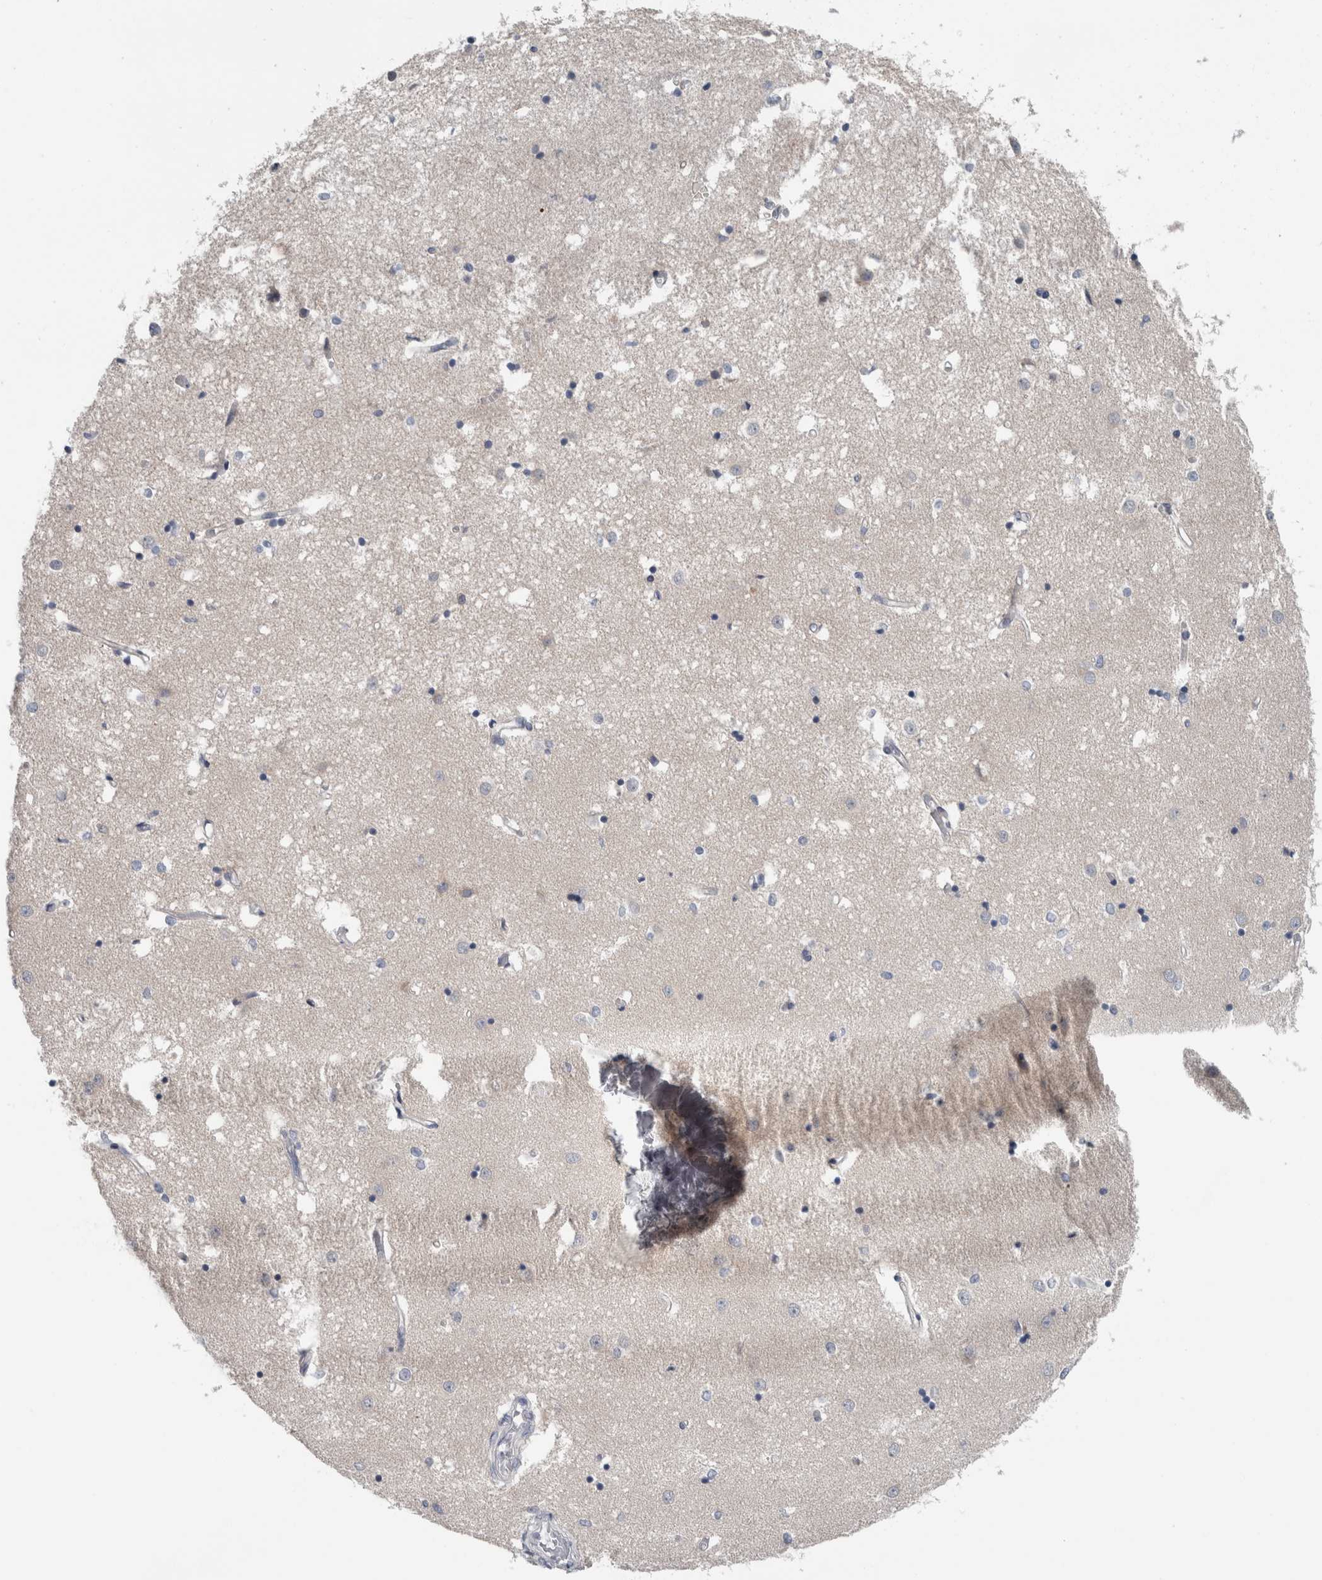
{"staining": {"intensity": "negative", "quantity": "none", "location": "none"}, "tissue": "caudate", "cell_type": "Glial cells", "image_type": "normal", "snomed": [{"axis": "morphology", "description": "Normal tissue, NOS"}, {"axis": "topography", "description": "Lateral ventricle wall"}], "caption": "Immunohistochemistry (IHC) photomicrograph of normal caudate: human caudate stained with DAB (3,3'-diaminobenzidine) displays no significant protein staining in glial cells.", "gene": "CRNN", "patient": {"sex": "male", "age": 45}}